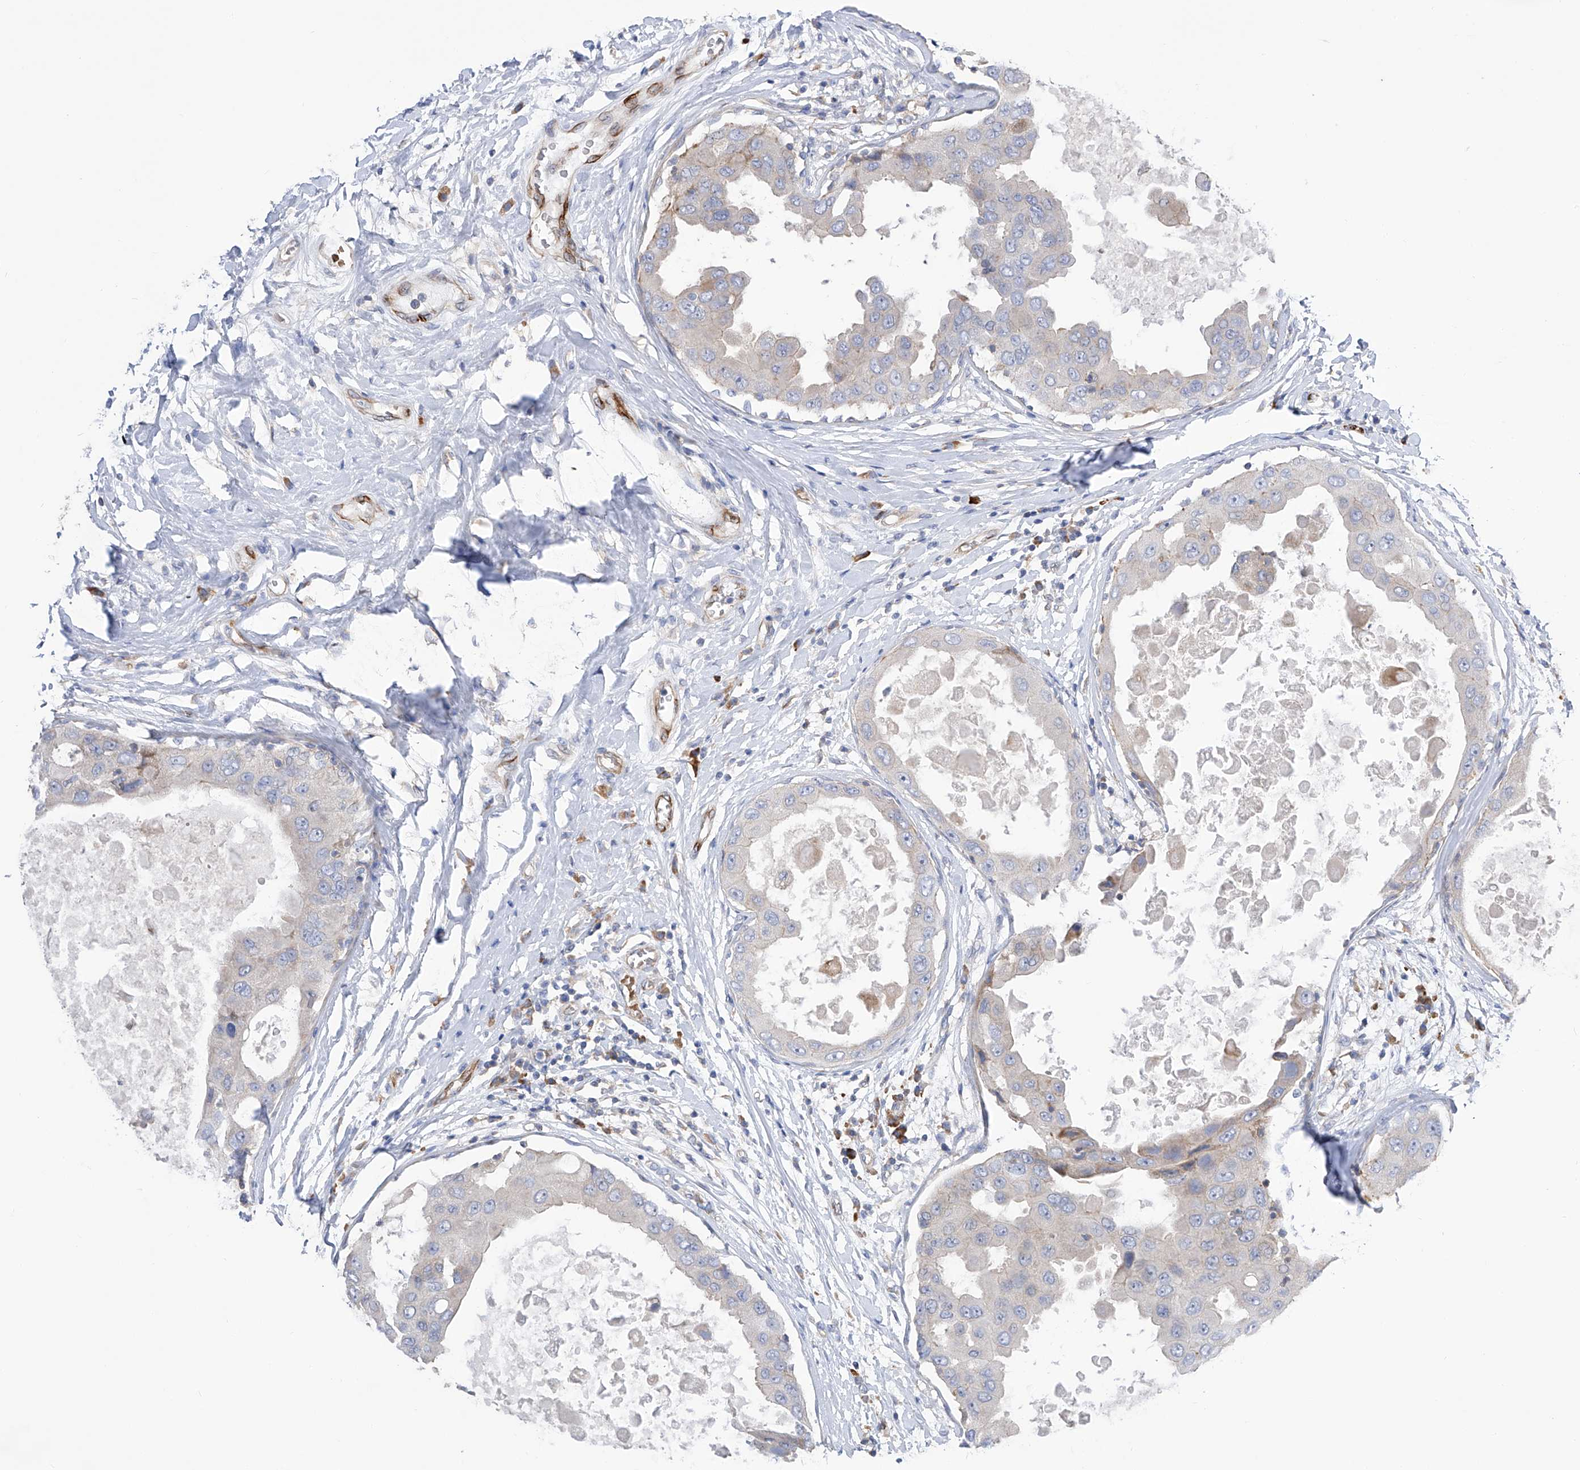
{"staining": {"intensity": "negative", "quantity": "none", "location": "none"}, "tissue": "breast cancer", "cell_type": "Tumor cells", "image_type": "cancer", "snomed": [{"axis": "morphology", "description": "Duct carcinoma"}, {"axis": "topography", "description": "Breast"}], "caption": "There is no significant expression in tumor cells of breast infiltrating ductal carcinoma.", "gene": "NFATC4", "patient": {"sex": "female", "age": 27}}